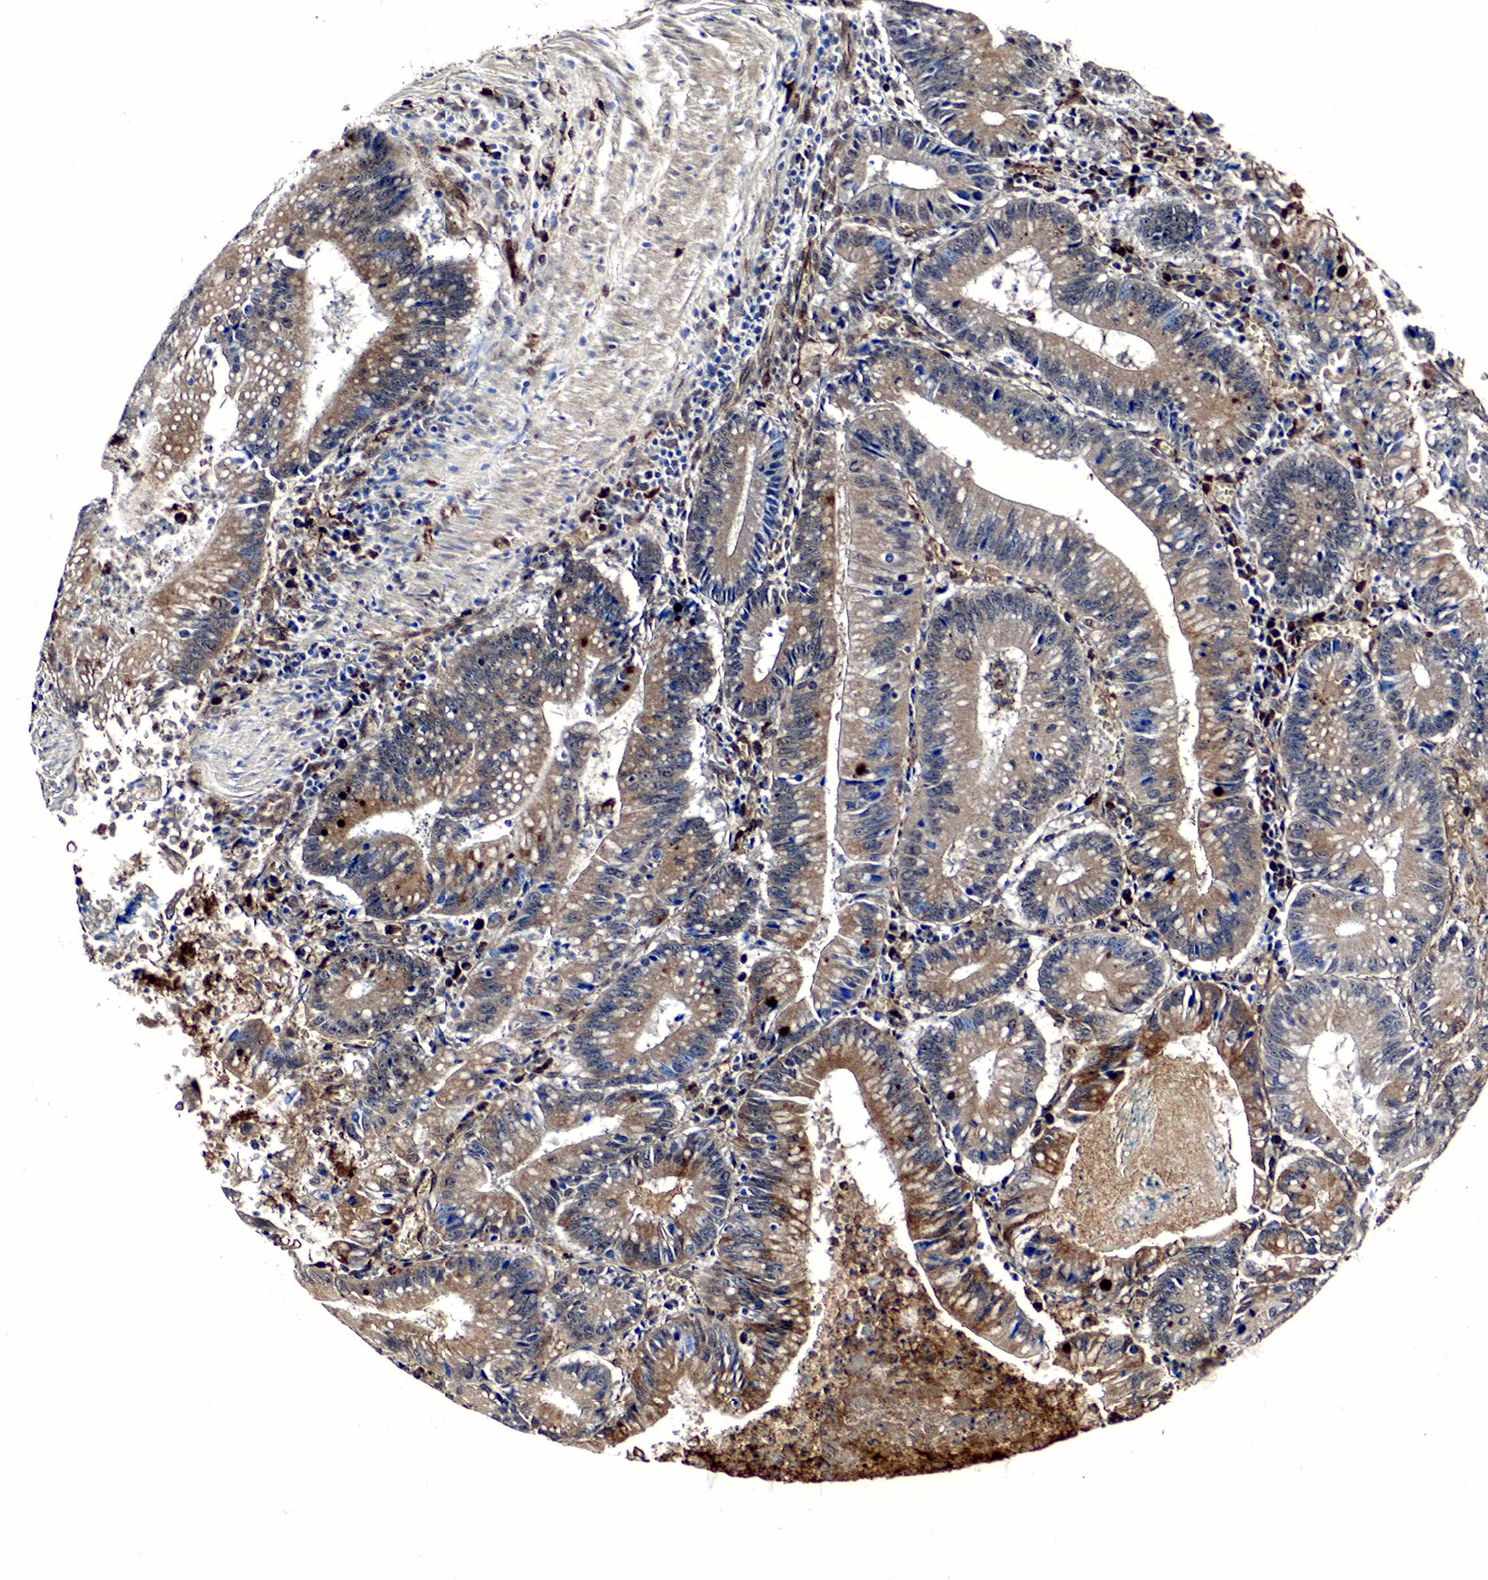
{"staining": {"intensity": "weak", "quantity": "25%-75%", "location": "cytoplasmic/membranous"}, "tissue": "colorectal cancer", "cell_type": "Tumor cells", "image_type": "cancer", "snomed": [{"axis": "morphology", "description": "Adenocarcinoma, NOS"}, {"axis": "topography", "description": "Rectum"}], "caption": "There is low levels of weak cytoplasmic/membranous expression in tumor cells of colorectal cancer, as demonstrated by immunohistochemical staining (brown color).", "gene": "SPIN1", "patient": {"sex": "female", "age": 81}}